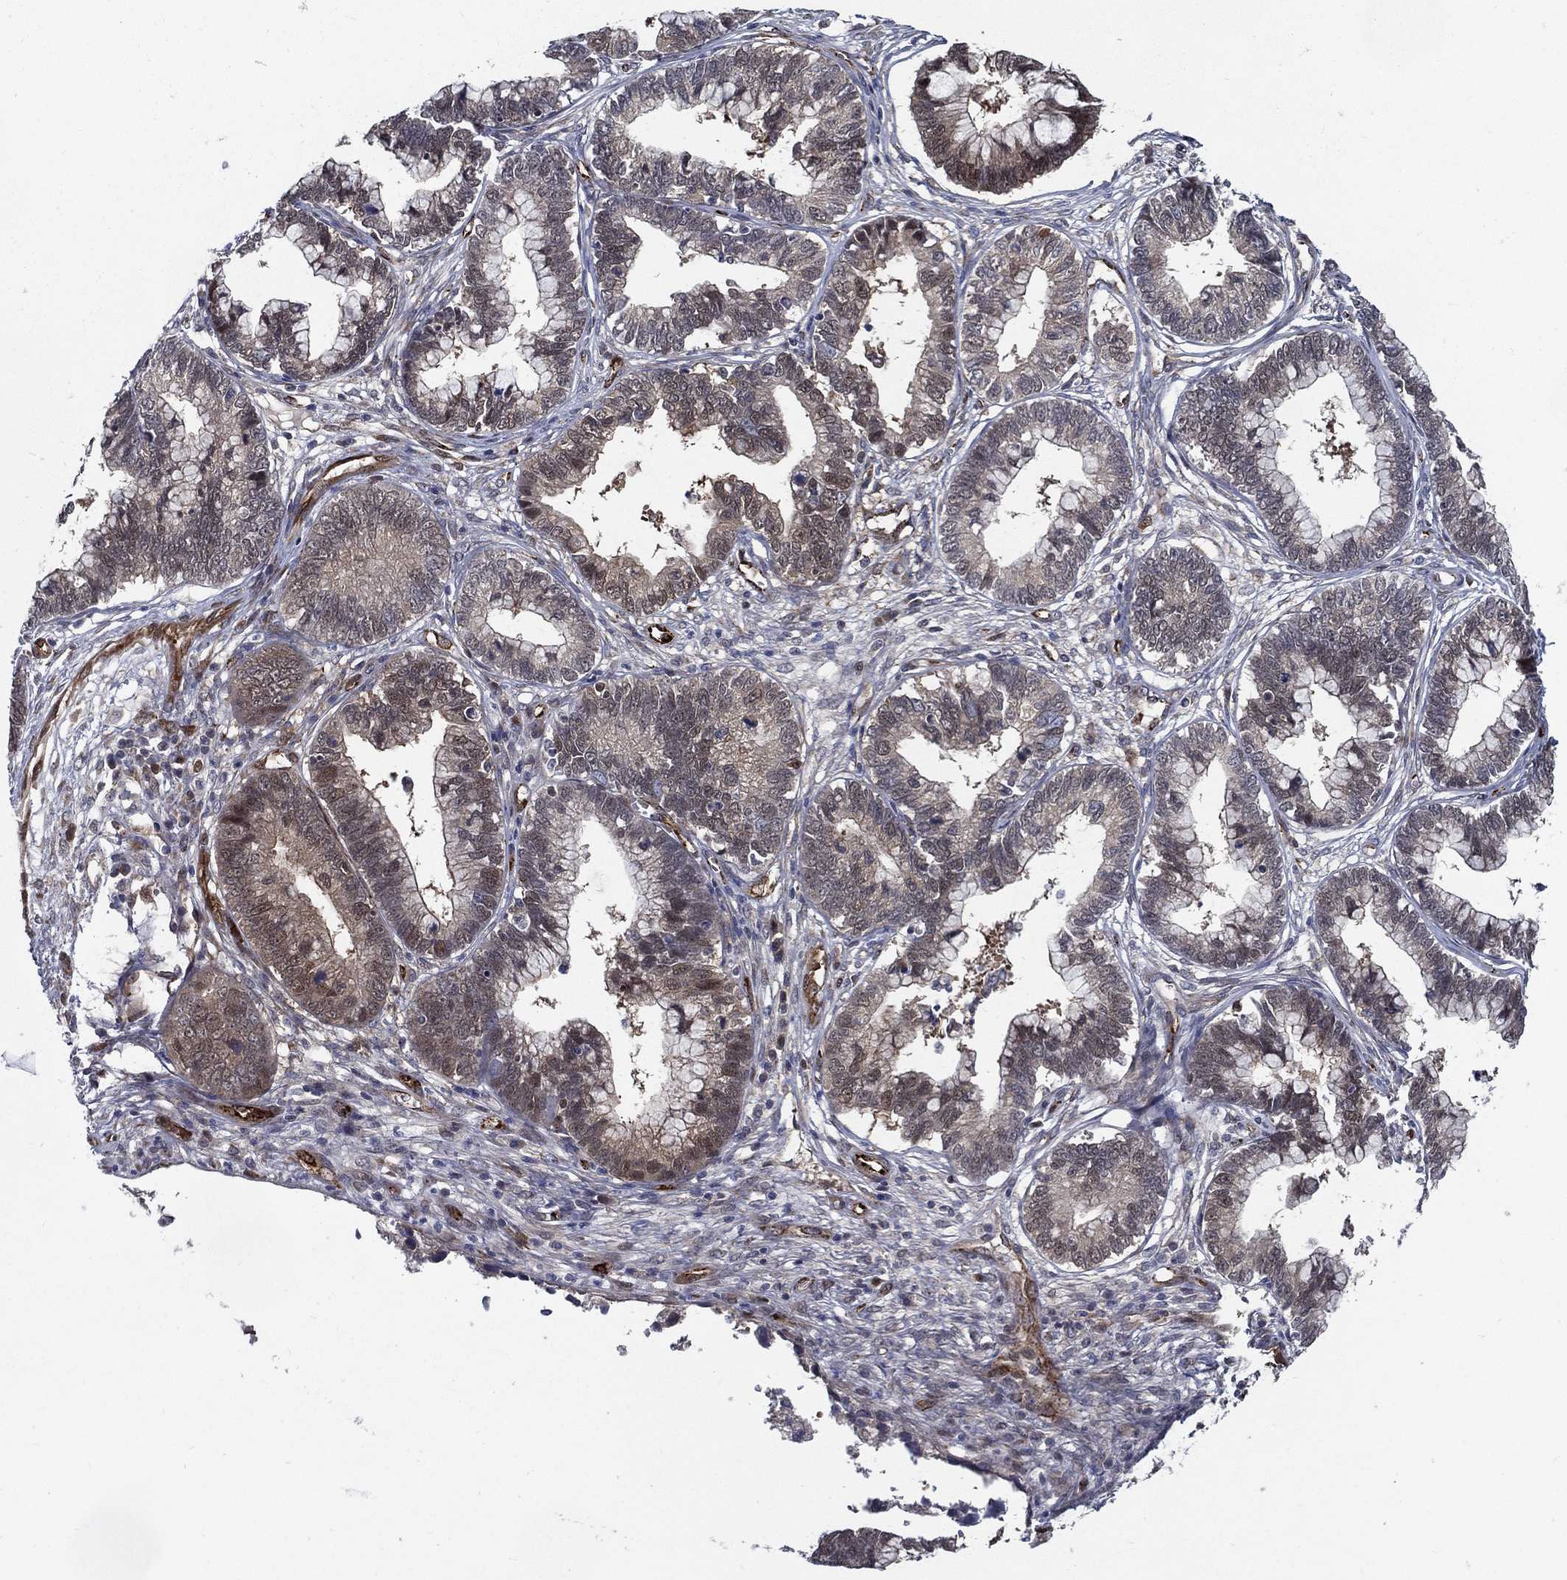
{"staining": {"intensity": "negative", "quantity": "none", "location": "none"}, "tissue": "cervical cancer", "cell_type": "Tumor cells", "image_type": "cancer", "snomed": [{"axis": "morphology", "description": "Adenocarcinoma, NOS"}, {"axis": "topography", "description": "Cervix"}], "caption": "Immunohistochemistry micrograph of neoplastic tissue: human cervical cancer stained with DAB exhibits no significant protein positivity in tumor cells.", "gene": "ARHGAP11A", "patient": {"sex": "female", "age": 44}}